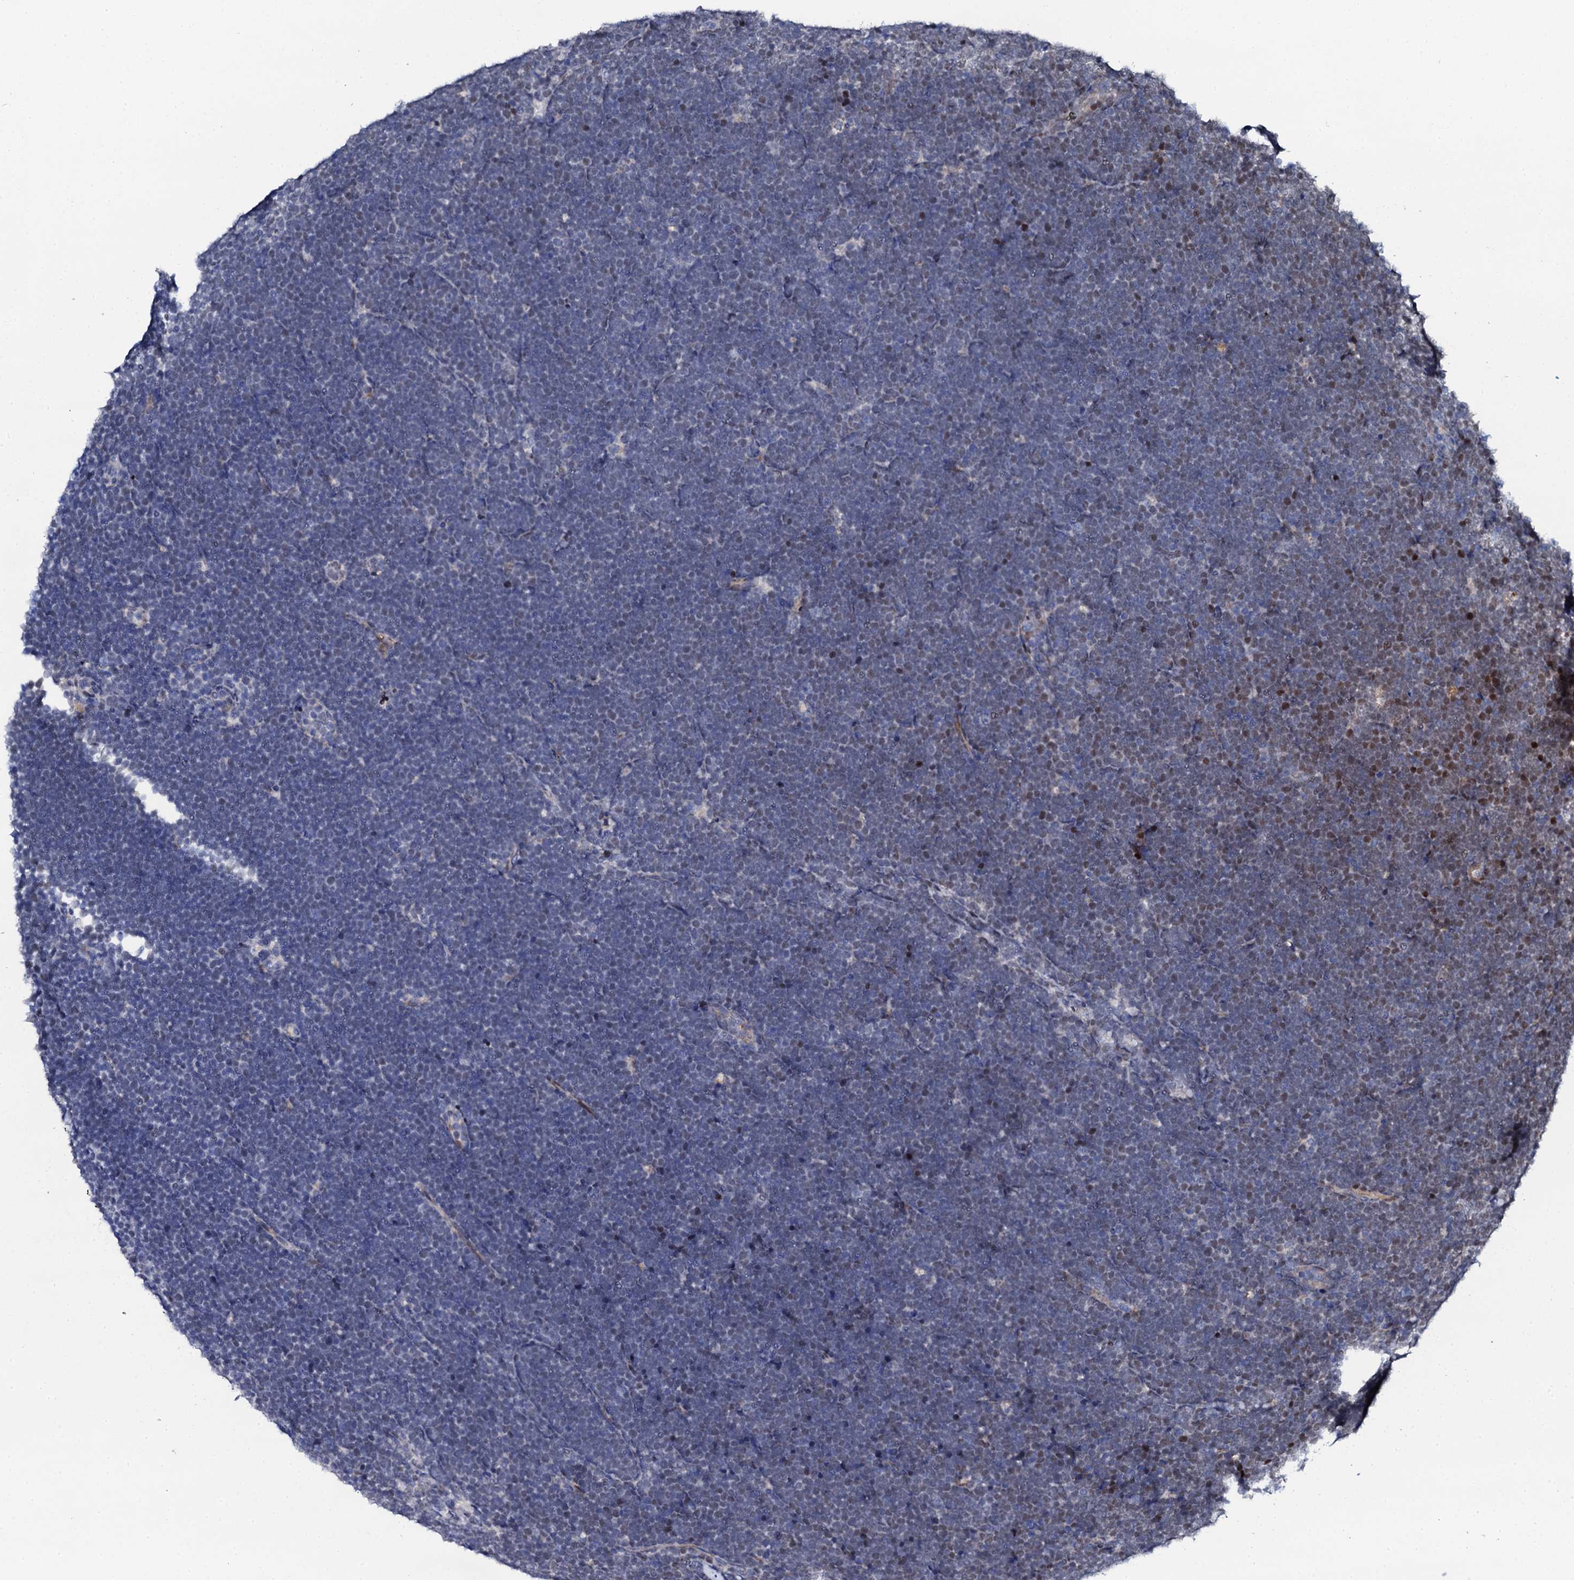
{"staining": {"intensity": "moderate", "quantity": "<25%", "location": "nuclear"}, "tissue": "lymphoma", "cell_type": "Tumor cells", "image_type": "cancer", "snomed": [{"axis": "morphology", "description": "Malignant lymphoma, non-Hodgkin's type, High grade"}, {"axis": "topography", "description": "Lymph node"}], "caption": "This histopathology image exhibits lymphoma stained with immunohistochemistry (IHC) to label a protein in brown. The nuclear of tumor cells show moderate positivity for the protein. Nuclei are counter-stained blue.", "gene": "NUDT13", "patient": {"sex": "male", "age": 13}}